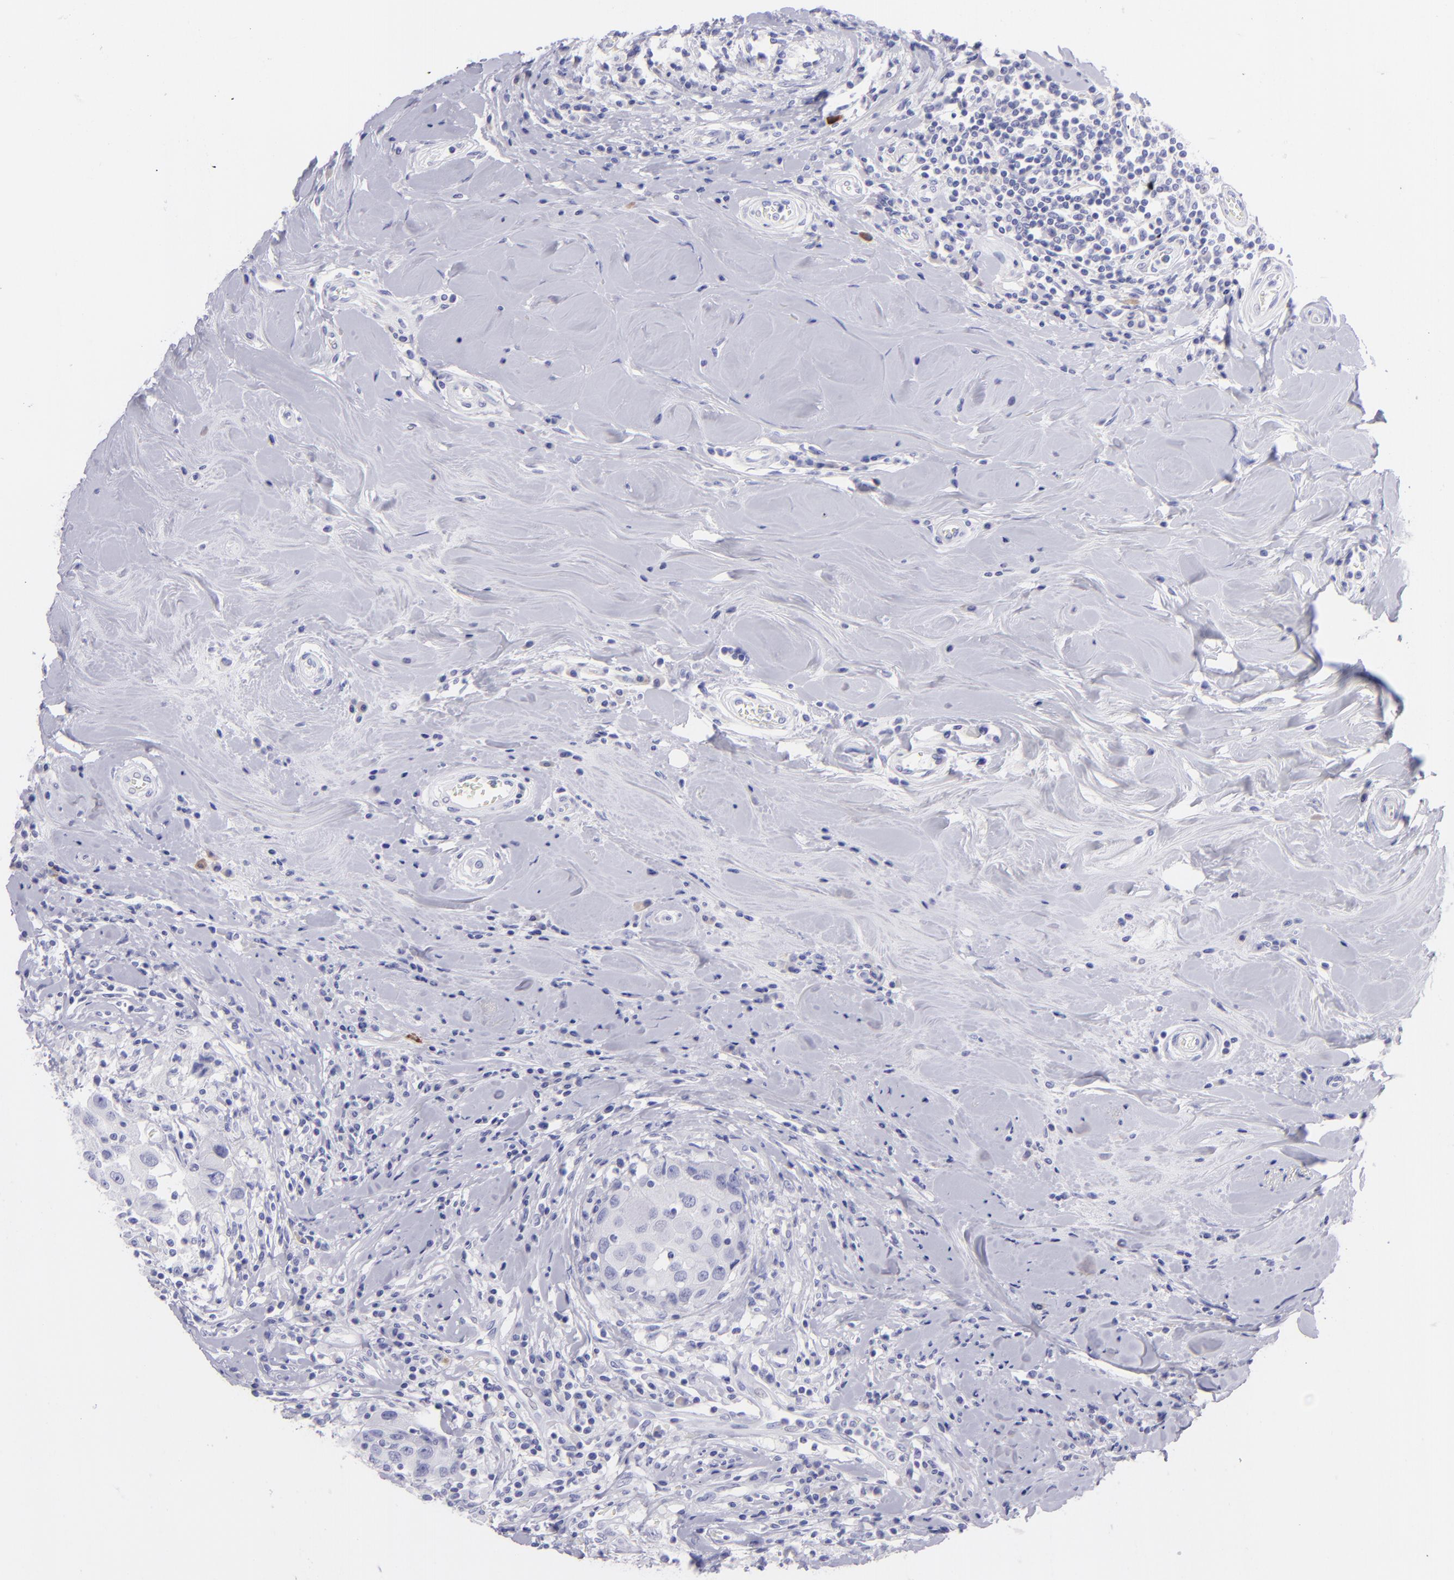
{"staining": {"intensity": "negative", "quantity": "none", "location": "none"}, "tissue": "breast cancer", "cell_type": "Tumor cells", "image_type": "cancer", "snomed": [{"axis": "morphology", "description": "Duct carcinoma"}, {"axis": "topography", "description": "Breast"}], "caption": "Tumor cells are negative for brown protein staining in breast intraductal carcinoma.", "gene": "SLC1A2", "patient": {"sex": "female", "age": 27}}